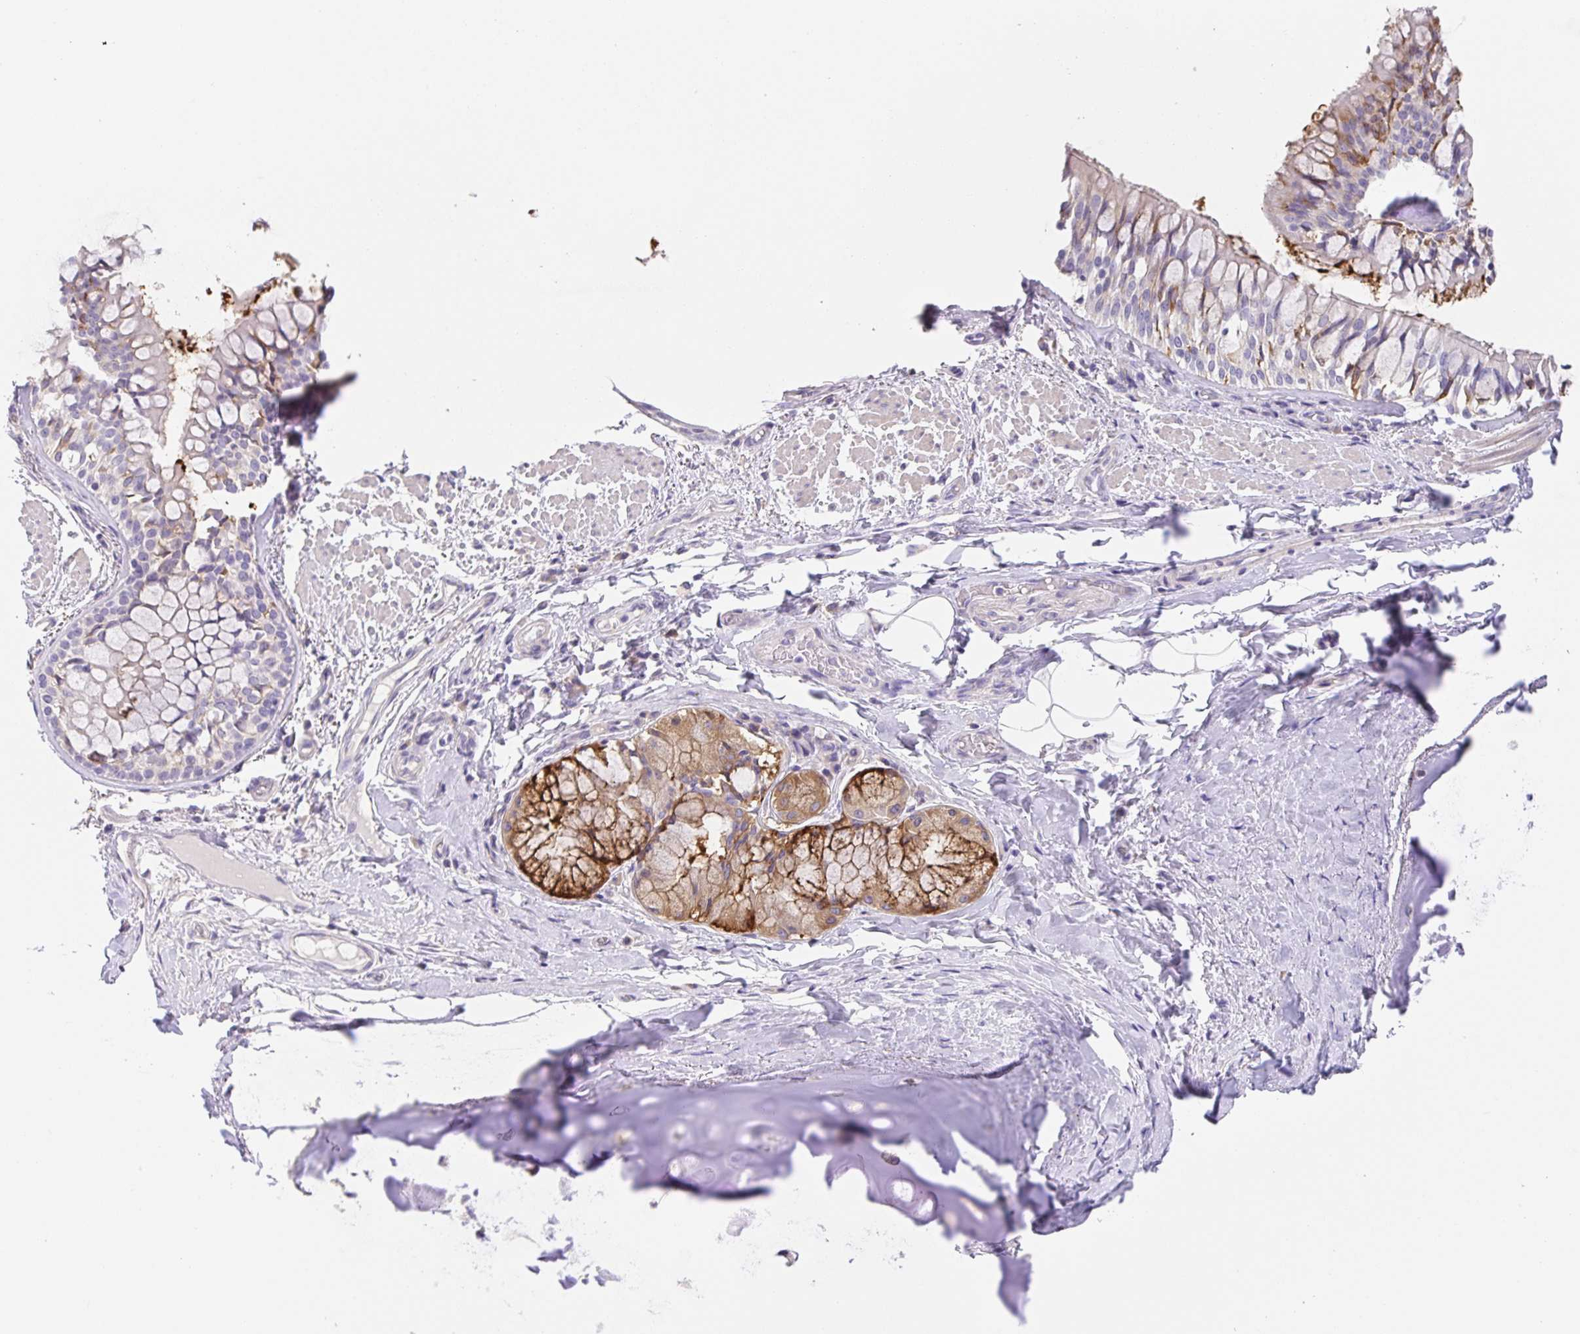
{"staining": {"intensity": "negative", "quantity": "none", "location": "none"}, "tissue": "adipose tissue", "cell_type": "Adipocytes", "image_type": "normal", "snomed": [{"axis": "morphology", "description": "Normal tissue, NOS"}, {"axis": "topography", "description": "Cartilage tissue"}, {"axis": "topography", "description": "Bronchus"}], "caption": "Immunohistochemistry micrograph of benign adipose tissue: adipose tissue stained with DAB (3,3'-diaminobenzidine) exhibits no significant protein staining in adipocytes. (DAB (3,3'-diaminobenzidine) immunohistochemistry with hematoxylin counter stain).", "gene": "PRR36", "patient": {"sex": "male", "age": 64}}